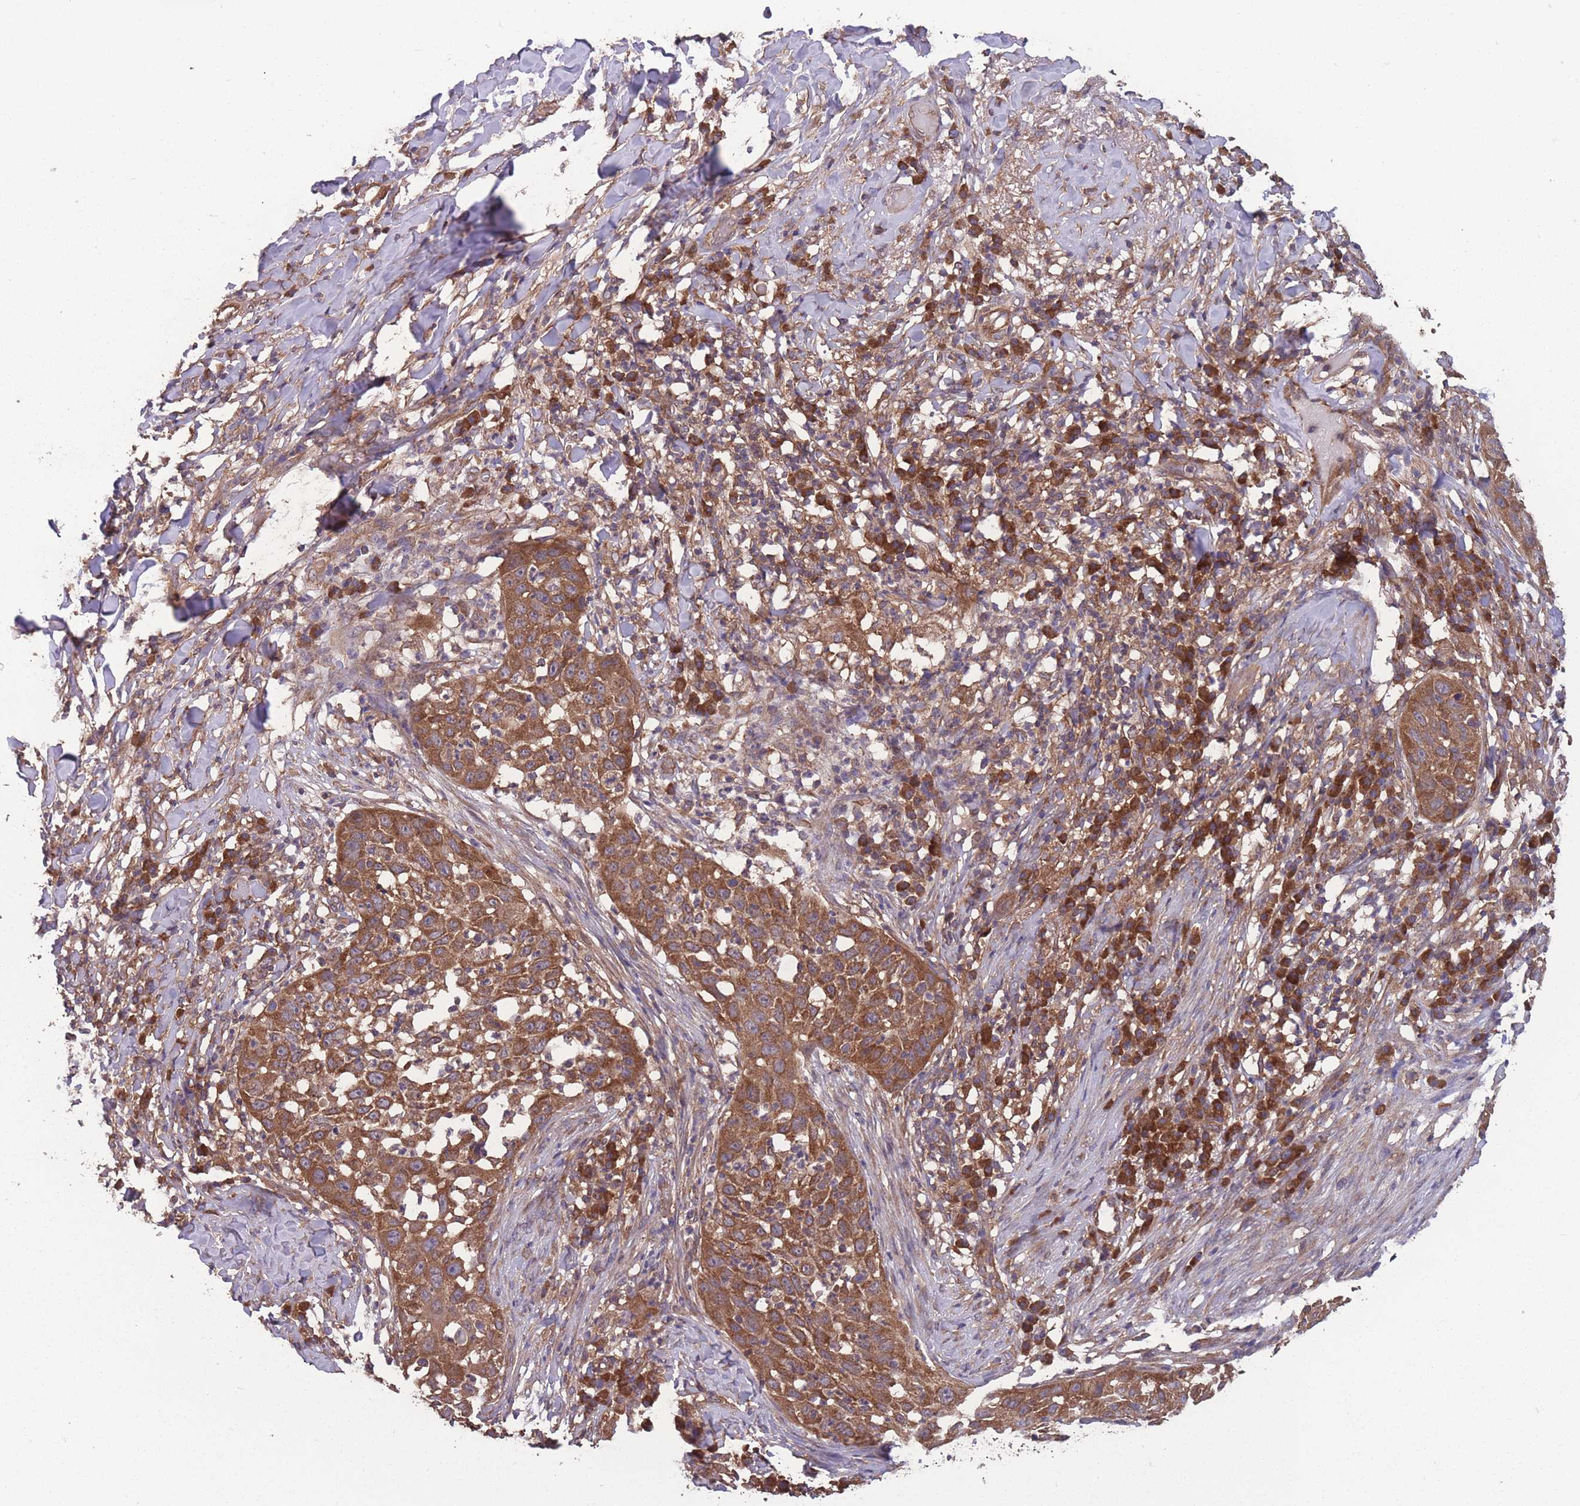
{"staining": {"intensity": "moderate", "quantity": ">75%", "location": "cytoplasmic/membranous"}, "tissue": "skin cancer", "cell_type": "Tumor cells", "image_type": "cancer", "snomed": [{"axis": "morphology", "description": "Squamous cell carcinoma, NOS"}, {"axis": "topography", "description": "Skin"}], "caption": "Skin cancer stained for a protein exhibits moderate cytoplasmic/membranous positivity in tumor cells.", "gene": "ZPR1", "patient": {"sex": "female", "age": 44}}